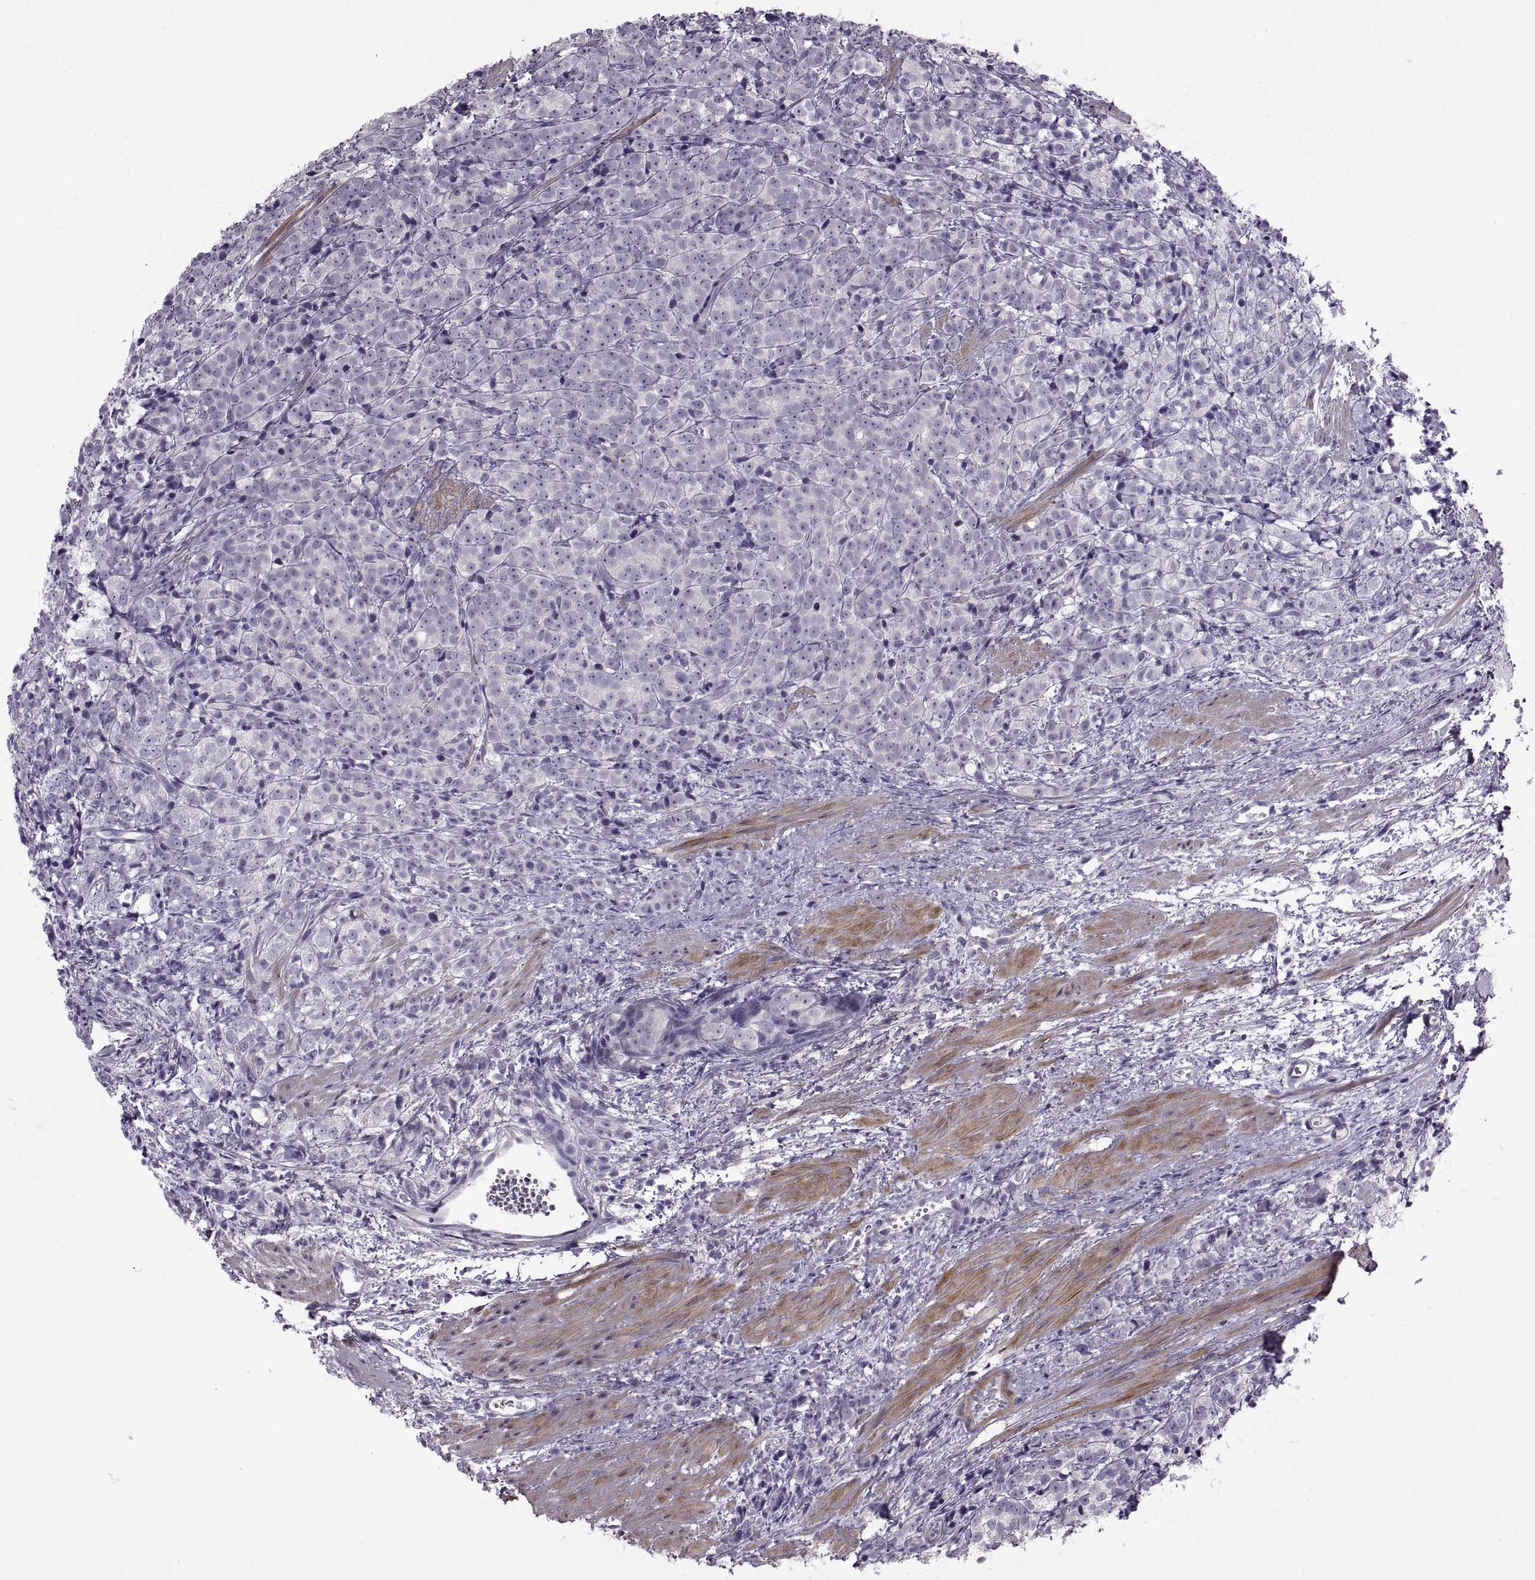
{"staining": {"intensity": "negative", "quantity": "none", "location": "none"}, "tissue": "prostate cancer", "cell_type": "Tumor cells", "image_type": "cancer", "snomed": [{"axis": "morphology", "description": "Adenocarcinoma, High grade"}, {"axis": "topography", "description": "Prostate"}], "caption": "Immunohistochemical staining of prostate cancer (high-grade adenocarcinoma) demonstrates no significant expression in tumor cells.", "gene": "BSPH1", "patient": {"sex": "male", "age": 53}}